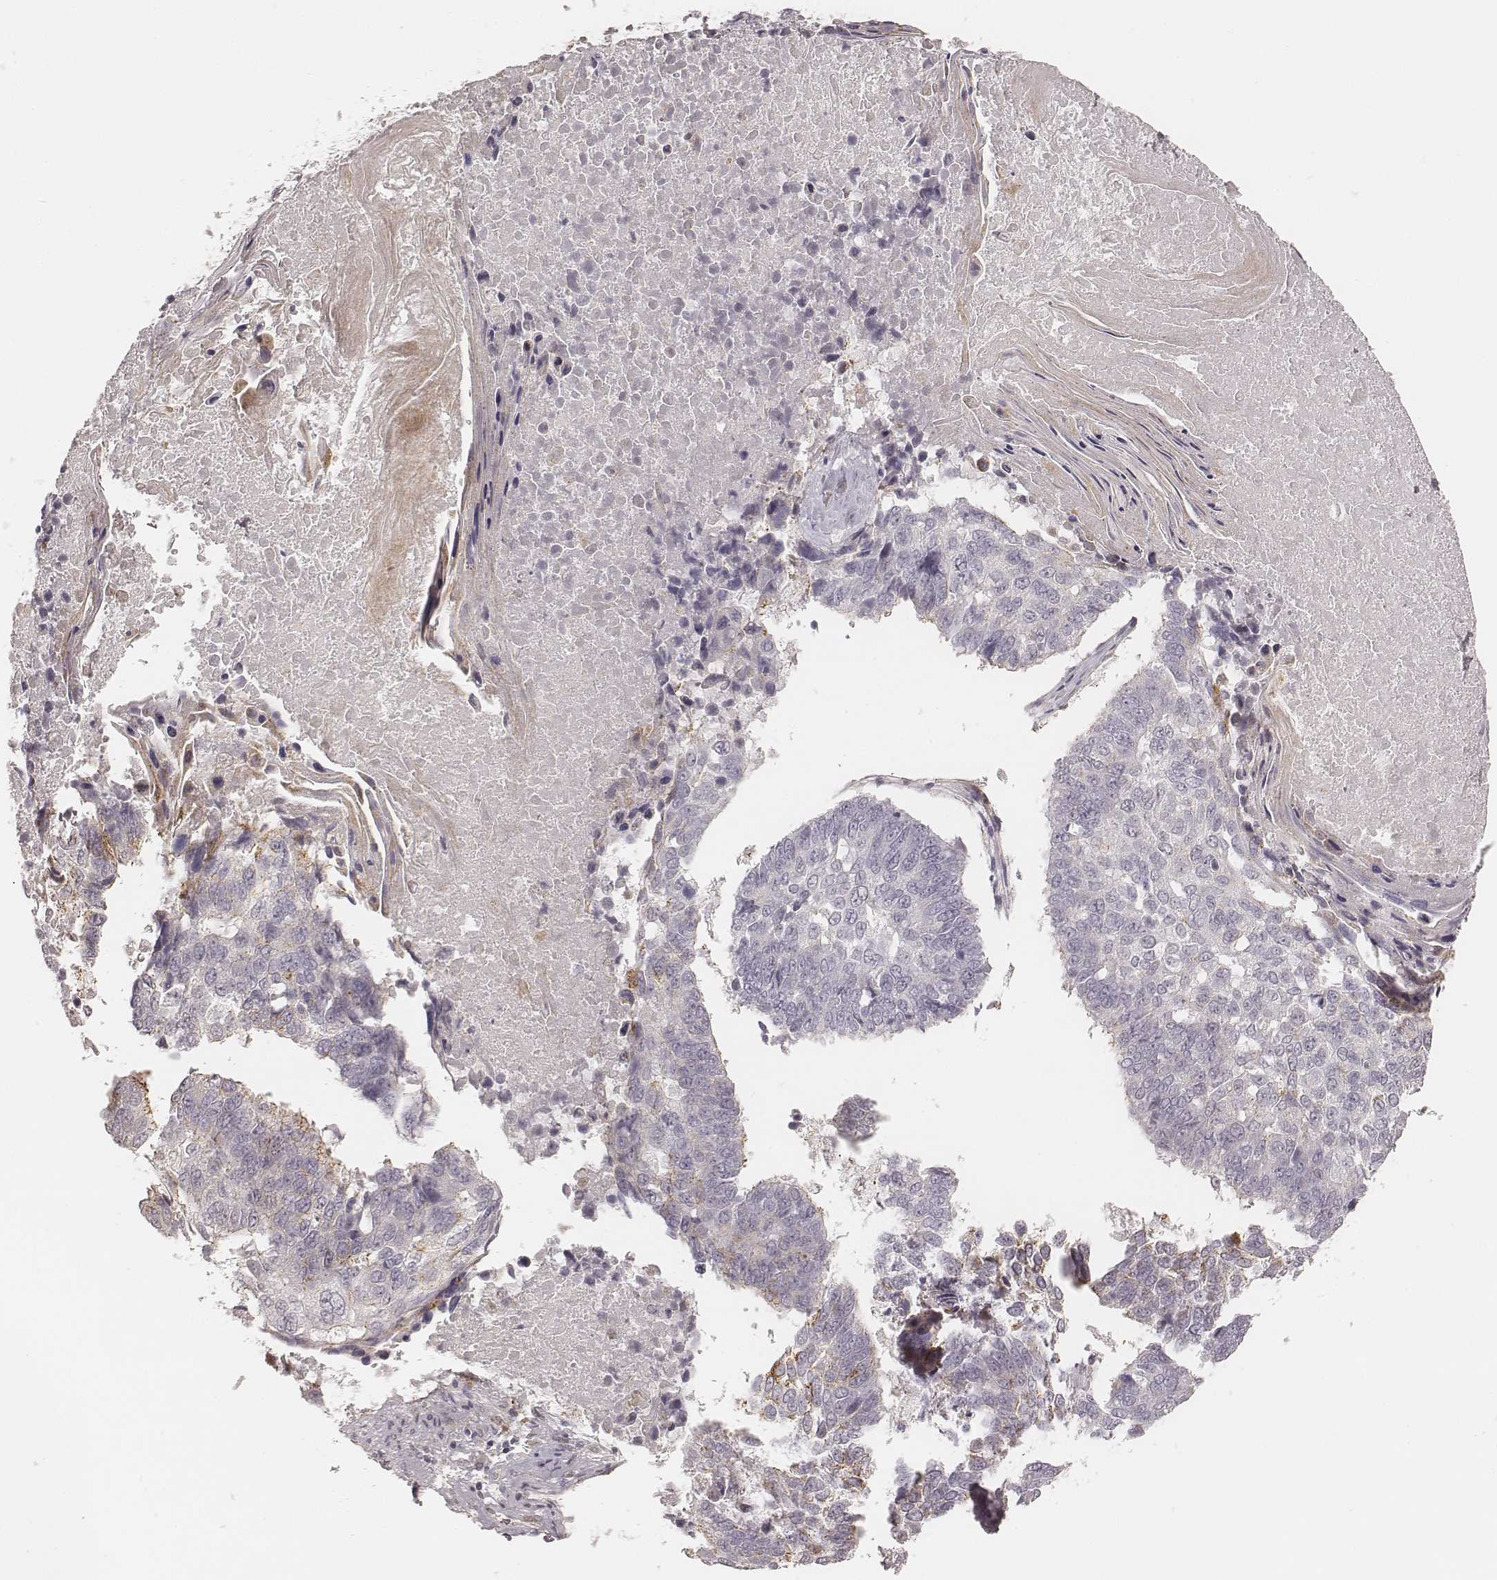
{"staining": {"intensity": "moderate", "quantity": "<25%", "location": "cytoplasmic/membranous"}, "tissue": "lung cancer", "cell_type": "Tumor cells", "image_type": "cancer", "snomed": [{"axis": "morphology", "description": "Squamous cell carcinoma, NOS"}, {"axis": "topography", "description": "Lung"}], "caption": "The immunohistochemical stain highlights moderate cytoplasmic/membranous staining in tumor cells of squamous cell carcinoma (lung) tissue.", "gene": "GORASP2", "patient": {"sex": "male", "age": 73}}